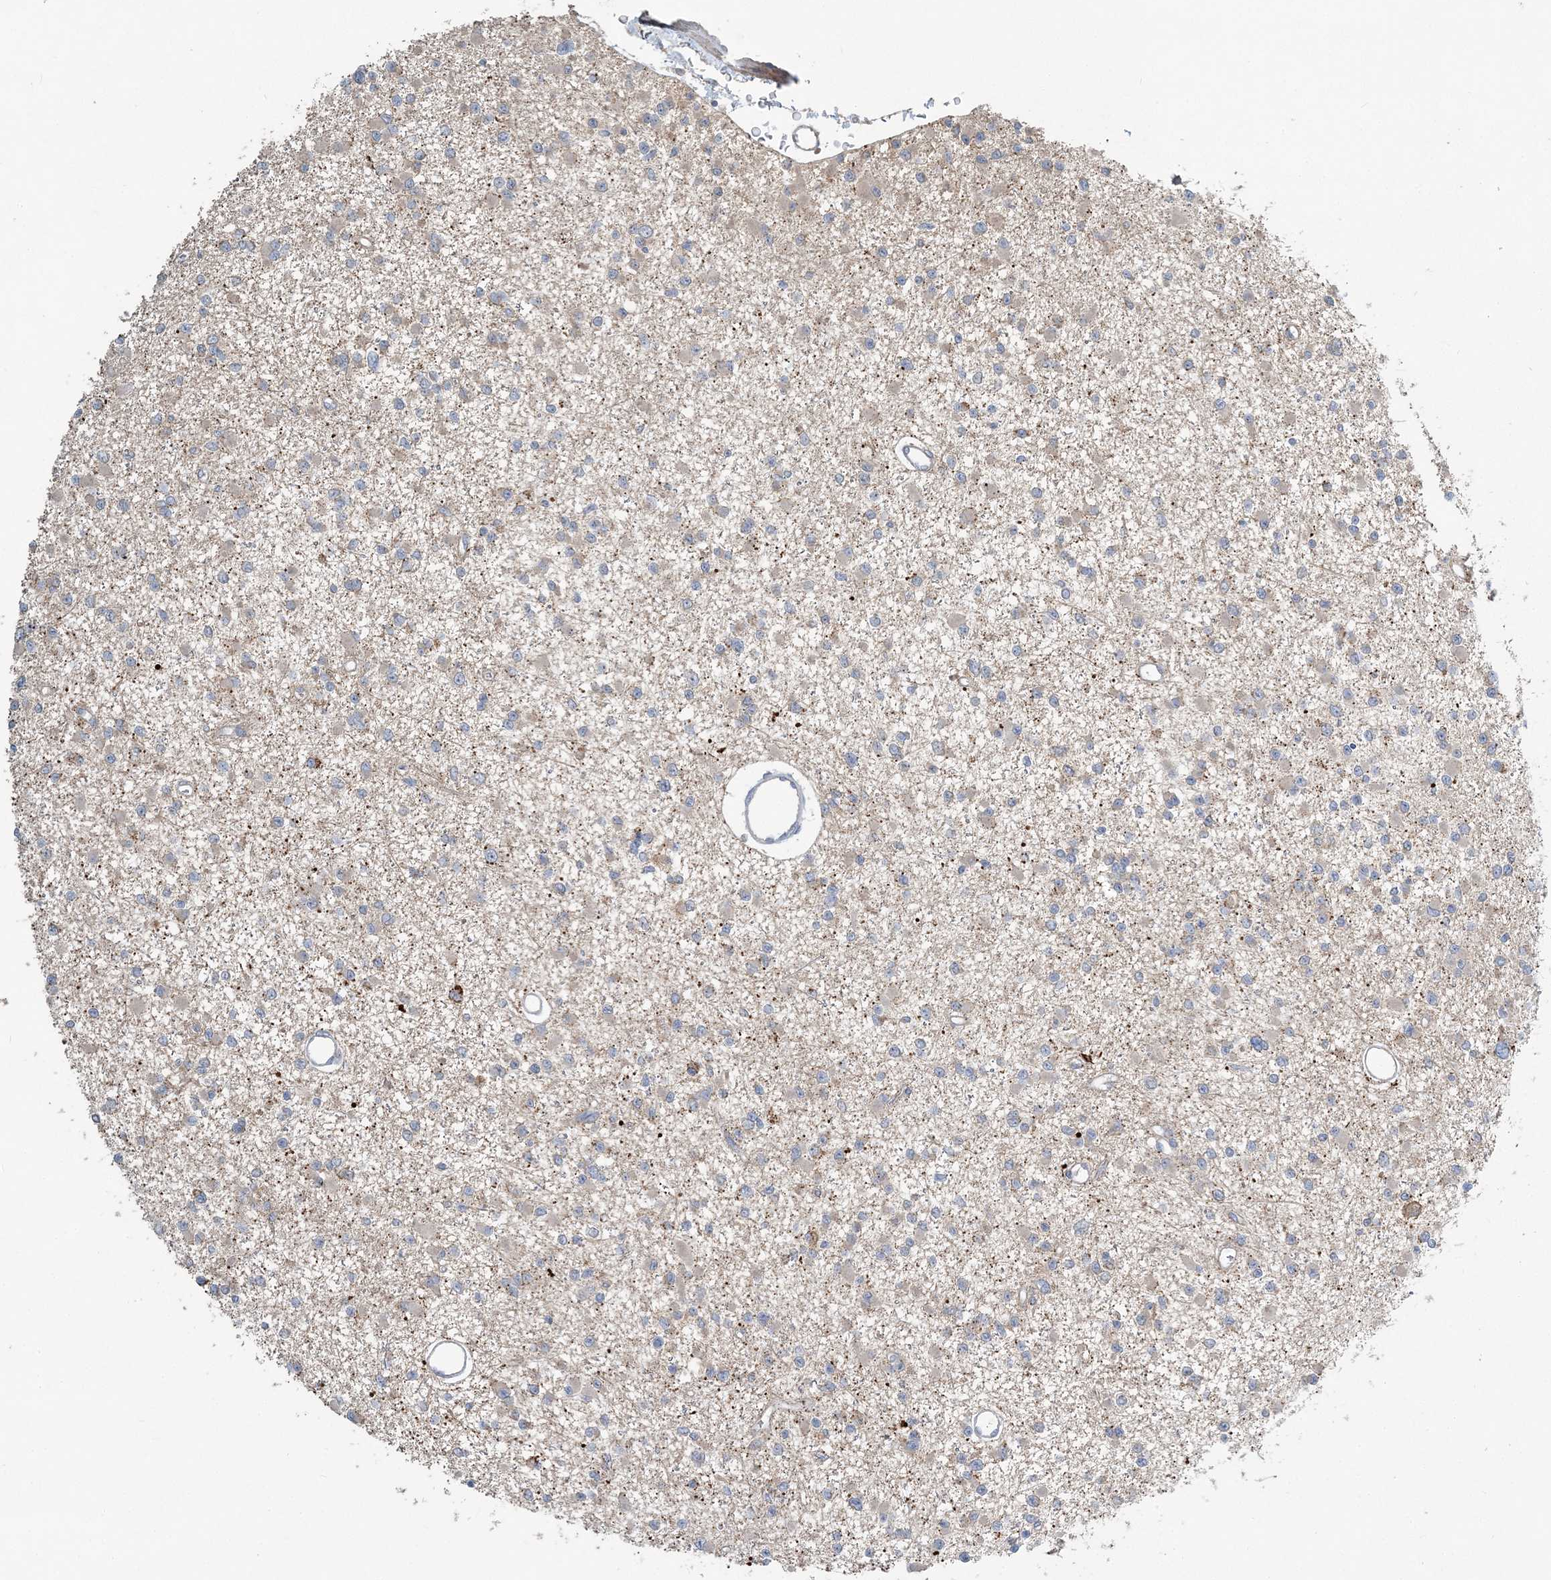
{"staining": {"intensity": "negative", "quantity": "none", "location": "none"}, "tissue": "glioma", "cell_type": "Tumor cells", "image_type": "cancer", "snomed": [{"axis": "morphology", "description": "Glioma, malignant, Low grade"}, {"axis": "topography", "description": "Brain"}], "caption": "An immunohistochemistry (IHC) photomicrograph of low-grade glioma (malignant) is shown. There is no staining in tumor cells of low-grade glioma (malignant).", "gene": "SLC4A10", "patient": {"sex": "female", "age": 22}}